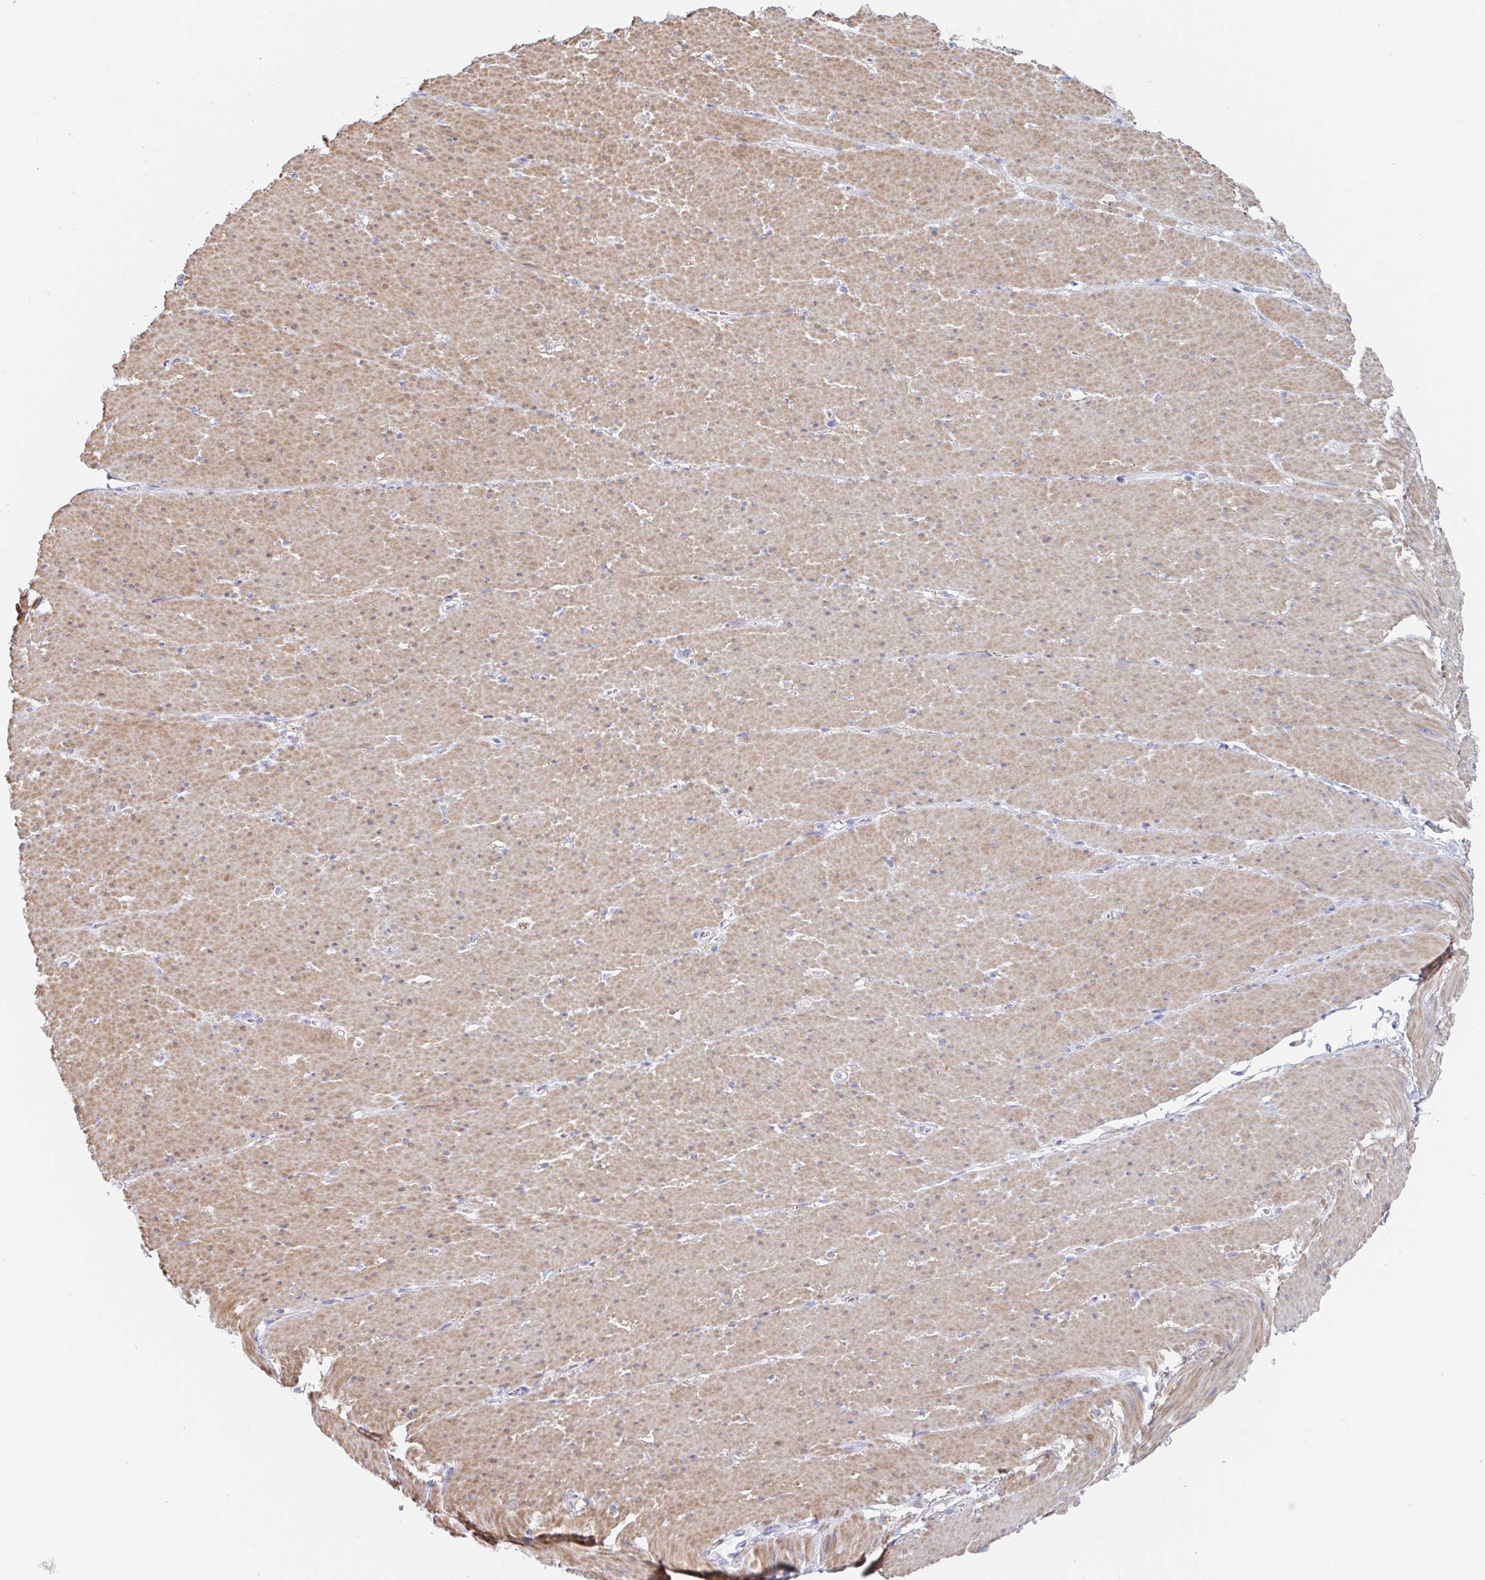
{"staining": {"intensity": "moderate", "quantity": "25%-75%", "location": "cytoplasmic/membranous"}, "tissue": "smooth muscle", "cell_type": "Smooth muscle cells", "image_type": "normal", "snomed": [{"axis": "morphology", "description": "Normal tissue, NOS"}, {"axis": "topography", "description": "Smooth muscle"}, {"axis": "topography", "description": "Rectum"}], "caption": "Protein expression analysis of benign smooth muscle reveals moderate cytoplasmic/membranous positivity in about 25%-75% of smooth muscle cells.", "gene": "PACSIN1", "patient": {"sex": "male", "age": 53}}